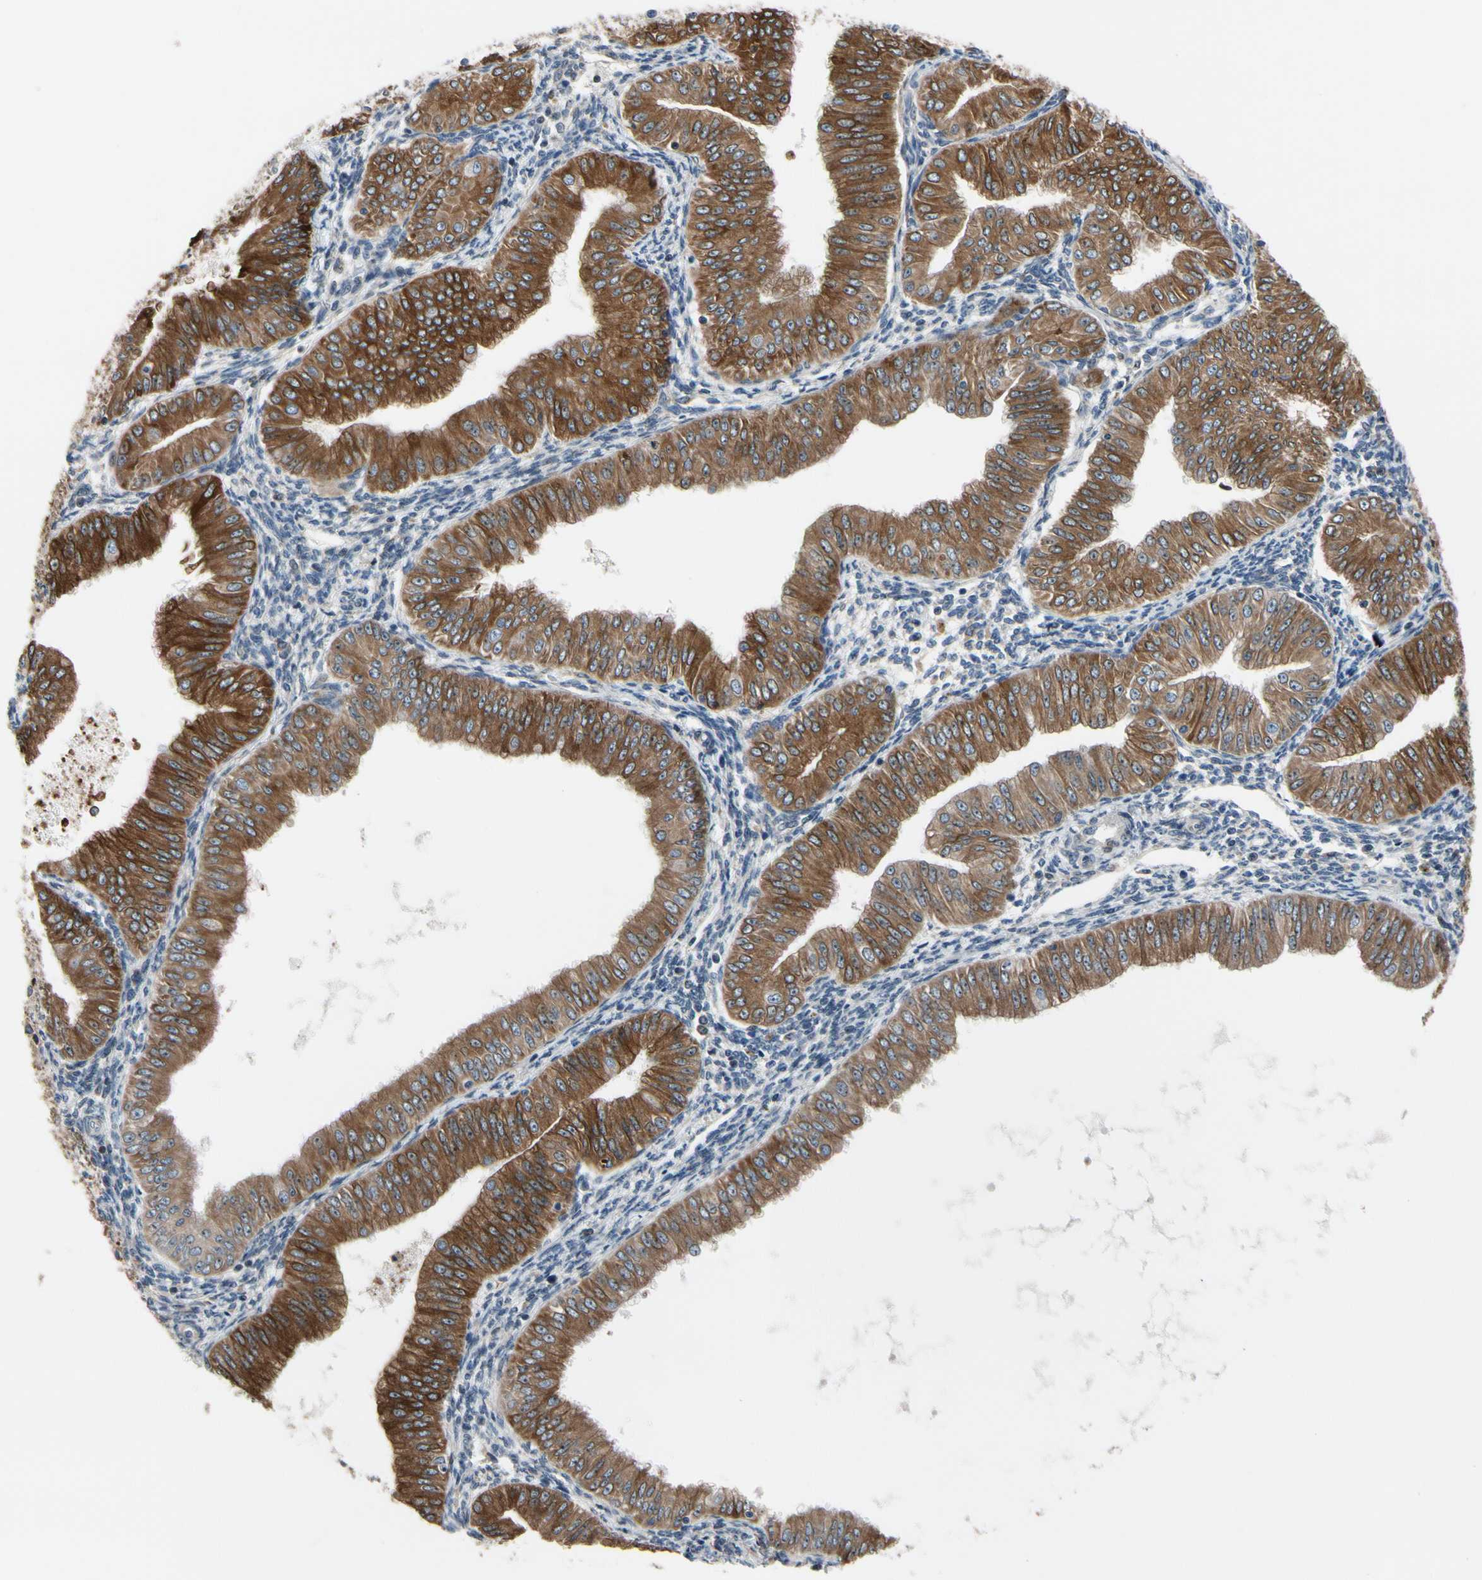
{"staining": {"intensity": "strong", "quantity": ">75%", "location": "cytoplasmic/membranous"}, "tissue": "endometrial cancer", "cell_type": "Tumor cells", "image_type": "cancer", "snomed": [{"axis": "morphology", "description": "Normal tissue, NOS"}, {"axis": "morphology", "description": "Adenocarcinoma, NOS"}, {"axis": "topography", "description": "Endometrium"}], "caption": "IHC histopathology image of endometrial cancer (adenocarcinoma) stained for a protein (brown), which displays high levels of strong cytoplasmic/membranous expression in approximately >75% of tumor cells.", "gene": "TMED7", "patient": {"sex": "female", "age": 53}}